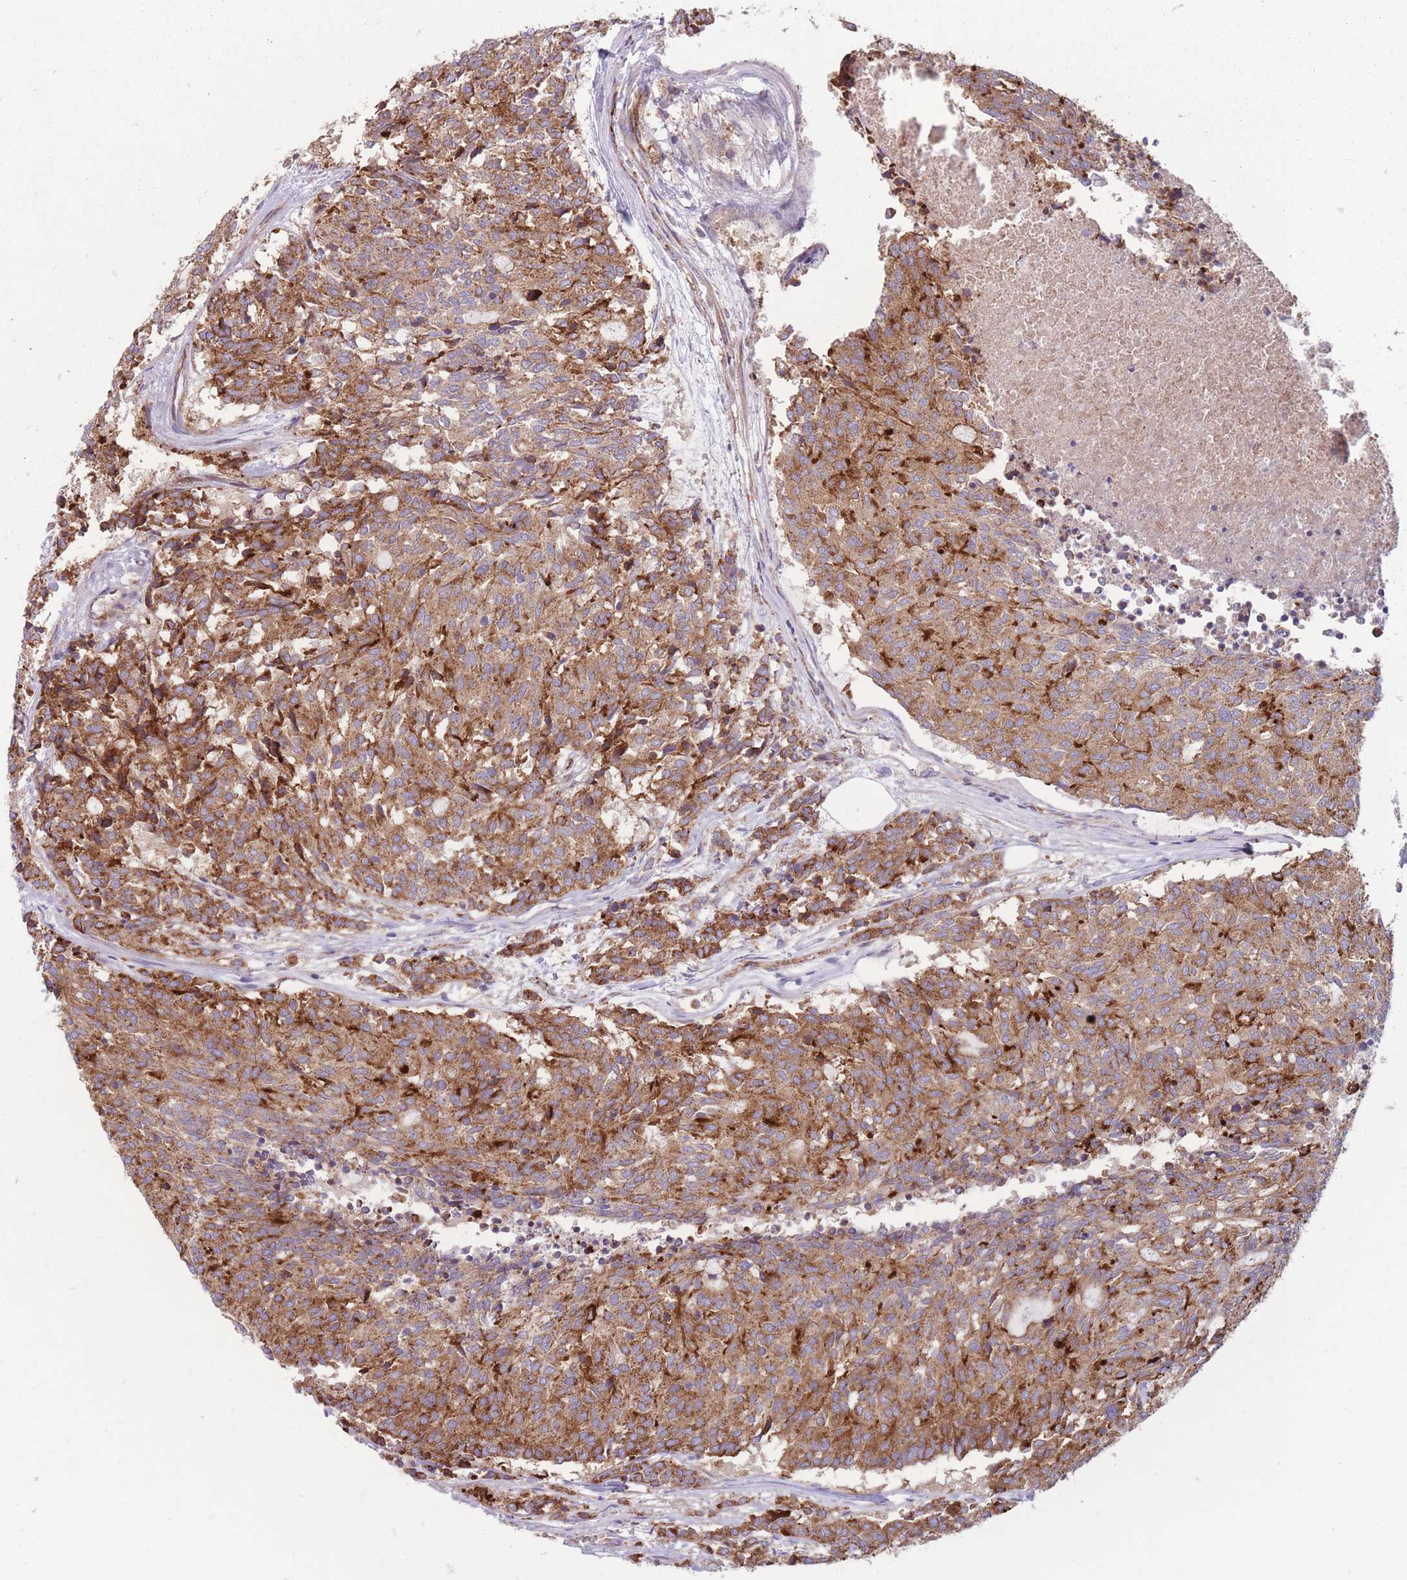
{"staining": {"intensity": "moderate", "quantity": ">75%", "location": "cytoplasmic/membranous"}, "tissue": "carcinoid", "cell_type": "Tumor cells", "image_type": "cancer", "snomed": [{"axis": "morphology", "description": "Carcinoid, malignant, NOS"}, {"axis": "topography", "description": "Pancreas"}], "caption": "Brown immunohistochemical staining in human carcinoid (malignant) displays moderate cytoplasmic/membranous expression in about >75% of tumor cells.", "gene": "ANKRD10", "patient": {"sex": "female", "age": 54}}